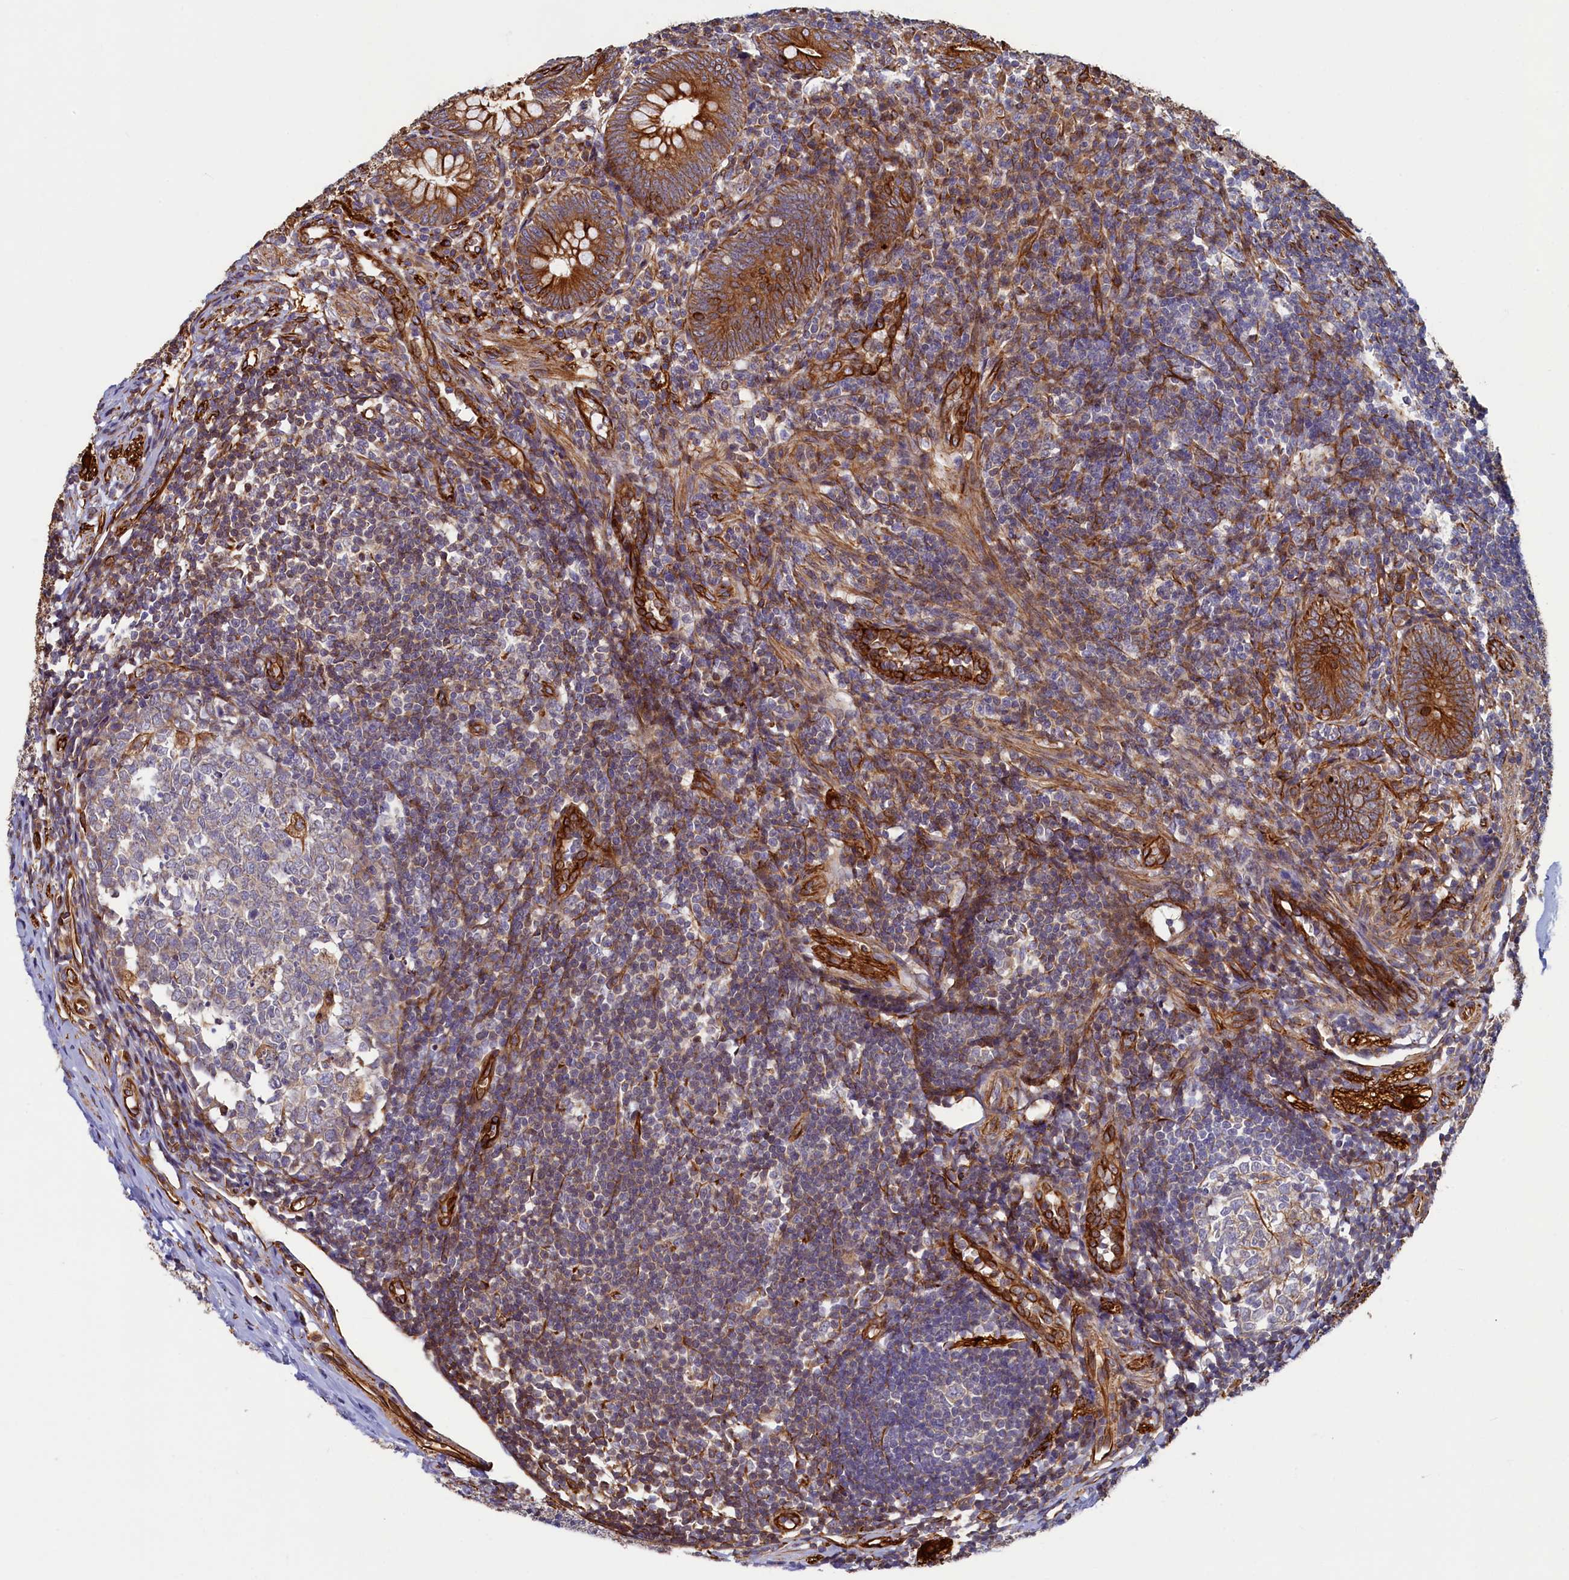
{"staining": {"intensity": "strong", "quantity": ">75%", "location": "cytoplasmic/membranous"}, "tissue": "appendix", "cell_type": "Glandular cells", "image_type": "normal", "snomed": [{"axis": "morphology", "description": "Normal tissue, NOS"}, {"axis": "topography", "description": "Appendix"}], "caption": "Protein expression analysis of unremarkable appendix displays strong cytoplasmic/membranous expression in about >75% of glandular cells. Nuclei are stained in blue.", "gene": "LRRC57", "patient": {"sex": "male", "age": 14}}